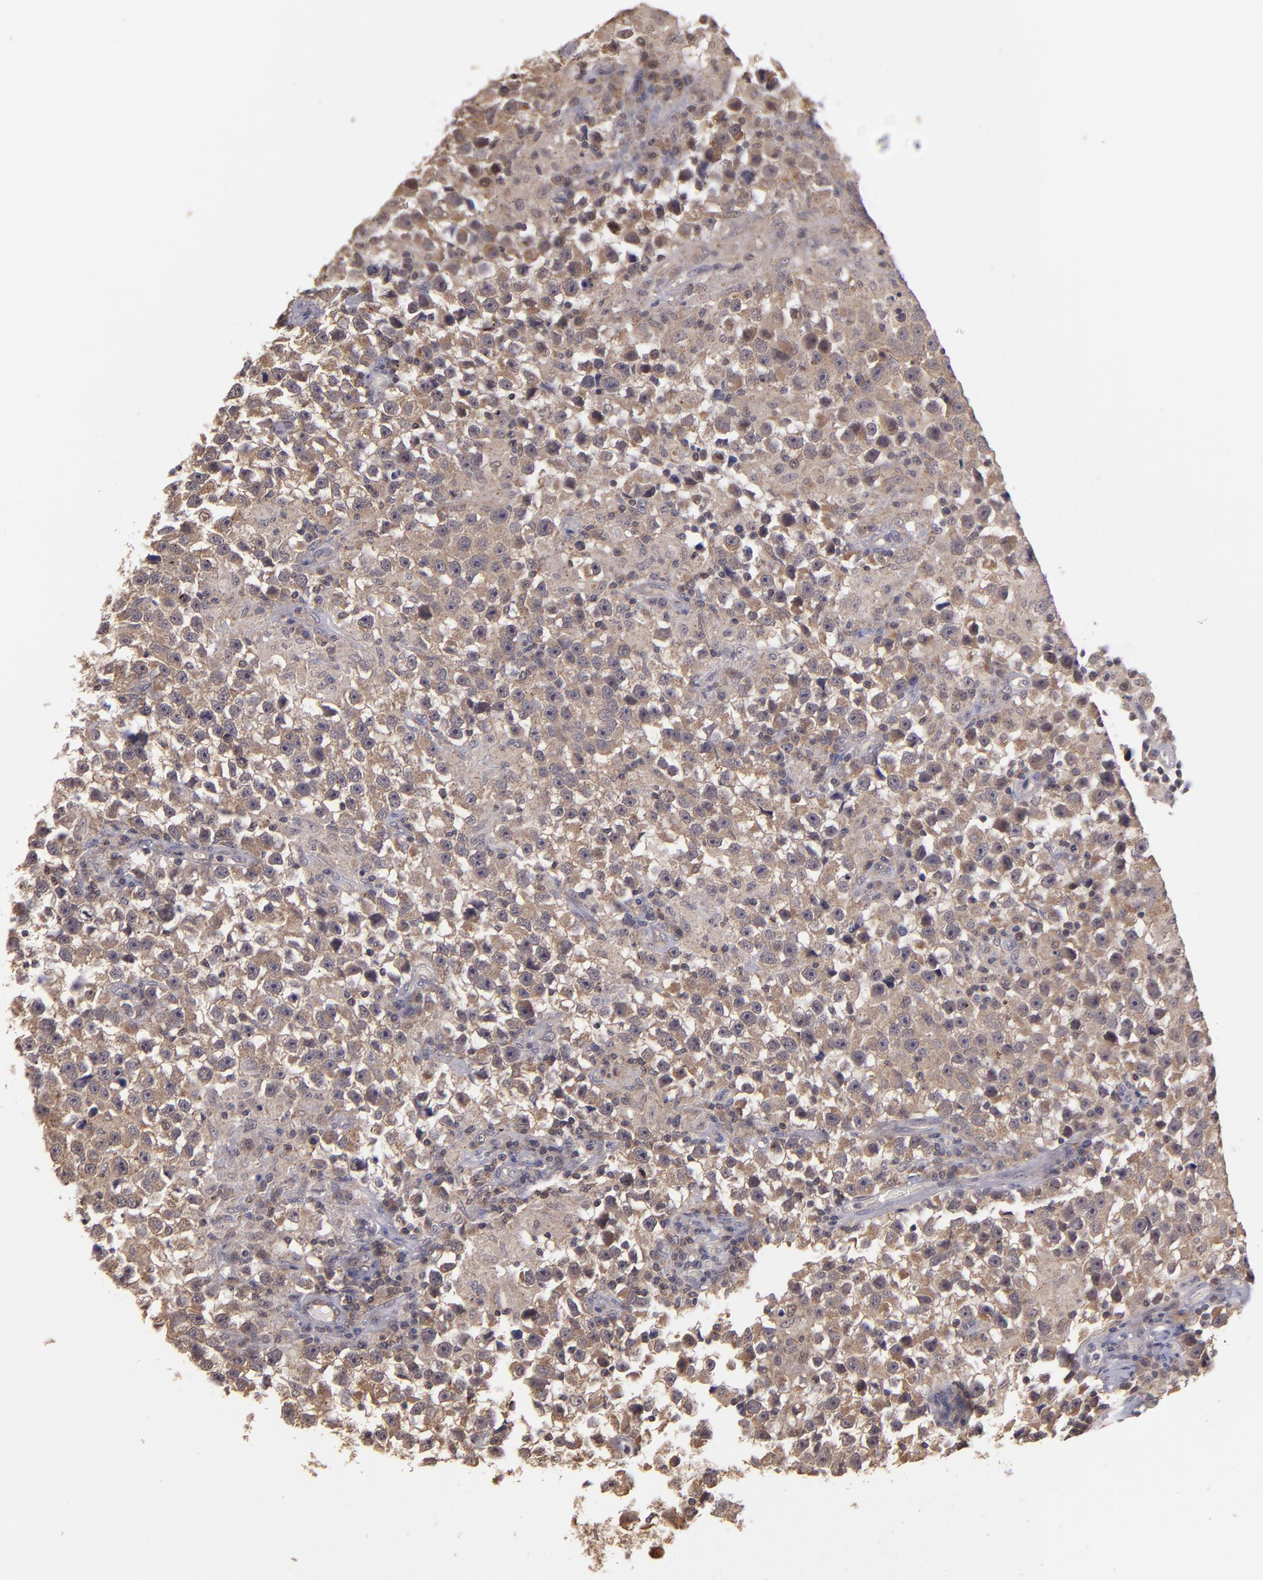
{"staining": {"intensity": "moderate", "quantity": ">75%", "location": "cytoplasmic/membranous"}, "tissue": "testis cancer", "cell_type": "Tumor cells", "image_type": "cancer", "snomed": [{"axis": "morphology", "description": "Seminoma, NOS"}, {"axis": "topography", "description": "Testis"}], "caption": "Immunohistochemical staining of human testis seminoma exhibits moderate cytoplasmic/membranous protein staining in about >75% of tumor cells.", "gene": "ZFYVE1", "patient": {"sex": "male", "age": 33}}